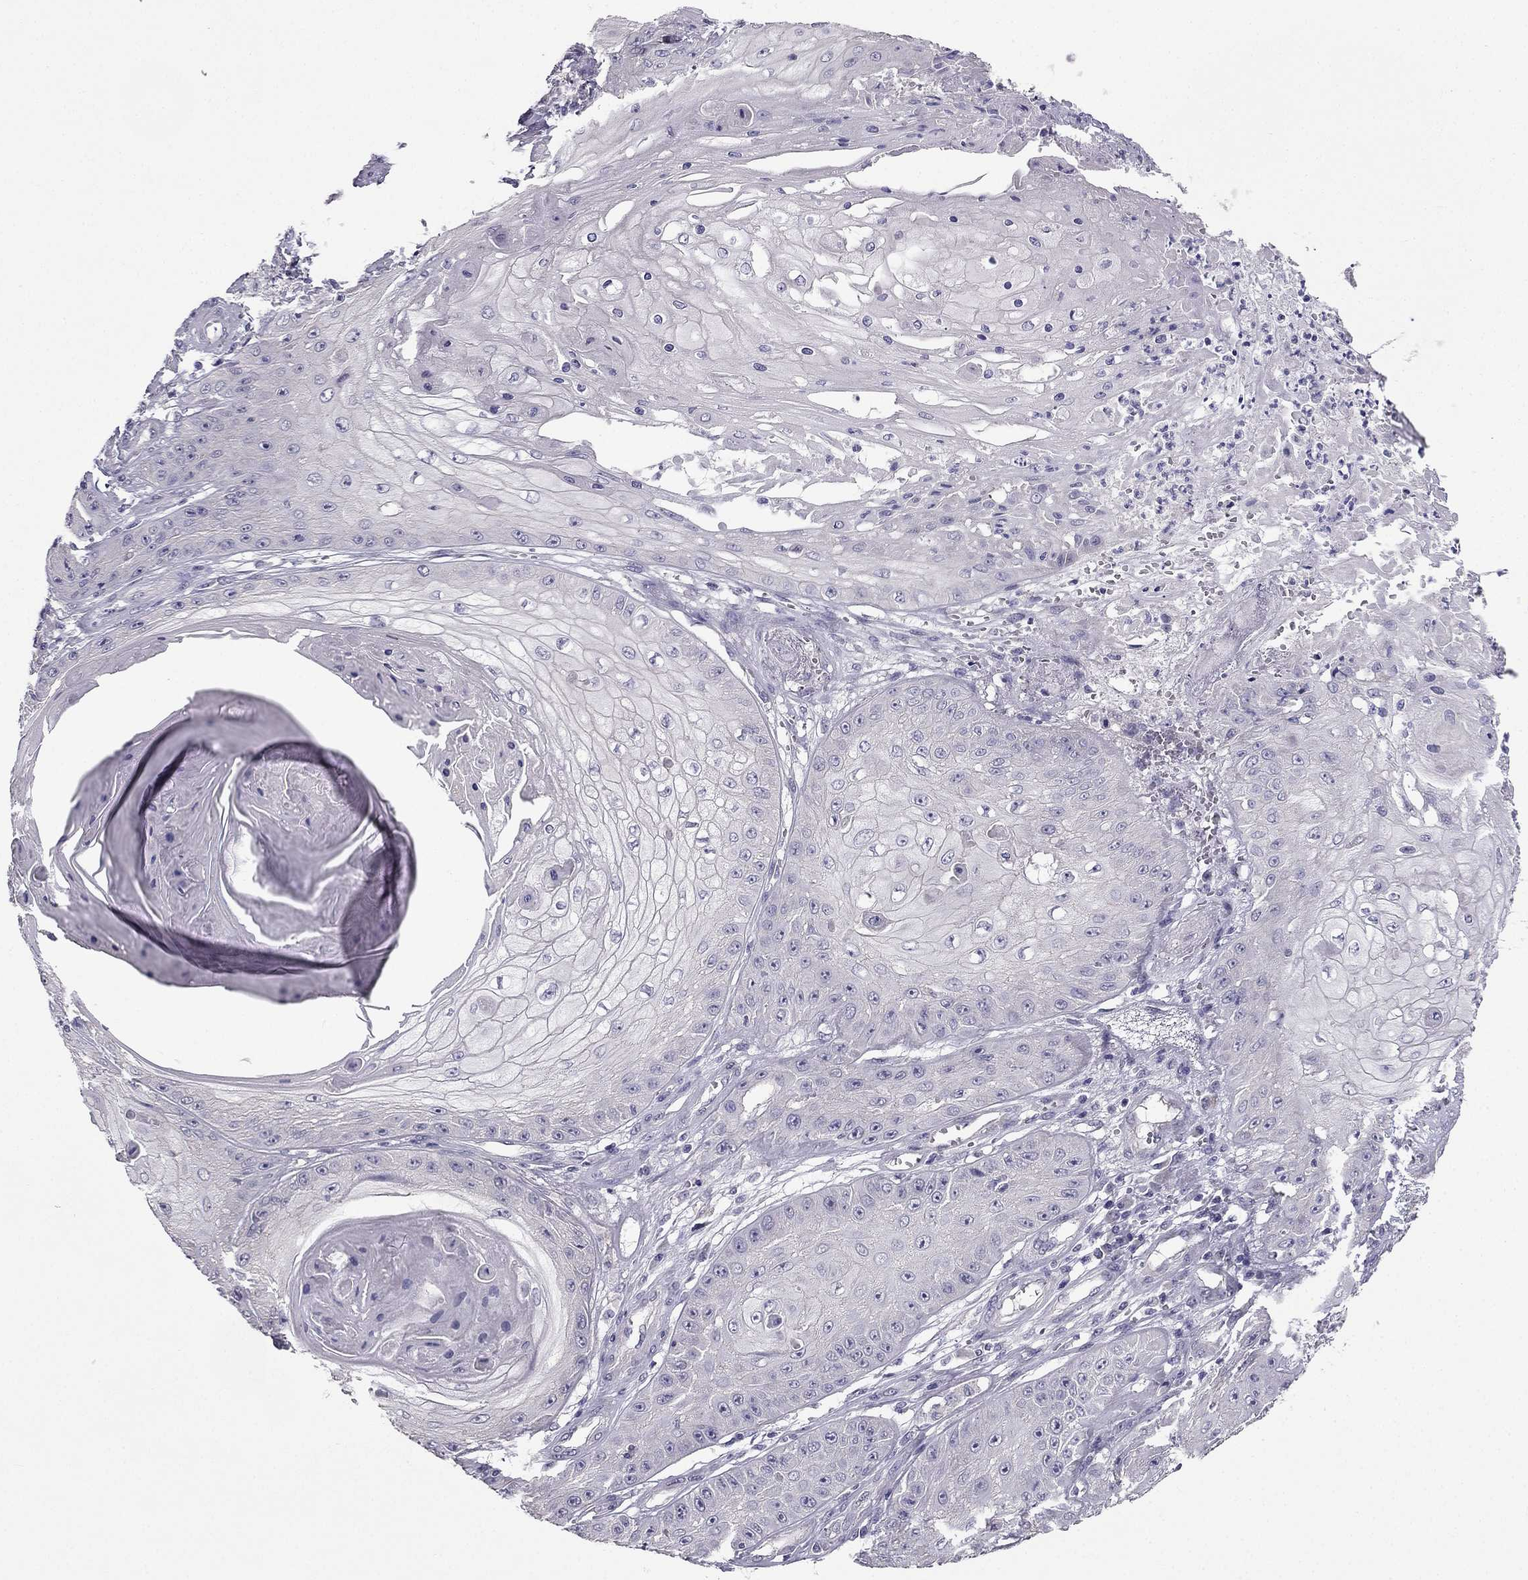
{"staining": {"intensity": "negative", "quantity": "none", "location": "none"}, "tissue": "skin cancer", "cell_type": "Tumor cells", "image_type": "cancer", "snomed": [{"axis": "morphology", "description": "Squamous cell carcinoma, NOS"}, {"axis": "topography", "description": "Skin"}], "caption": "Immunohistochemical staining of skin squamous cell carcinoma exhibits no significant expression in tumor cells.", "gene": "HSFX1", "patient": {"sex": "male", "age": 70}}